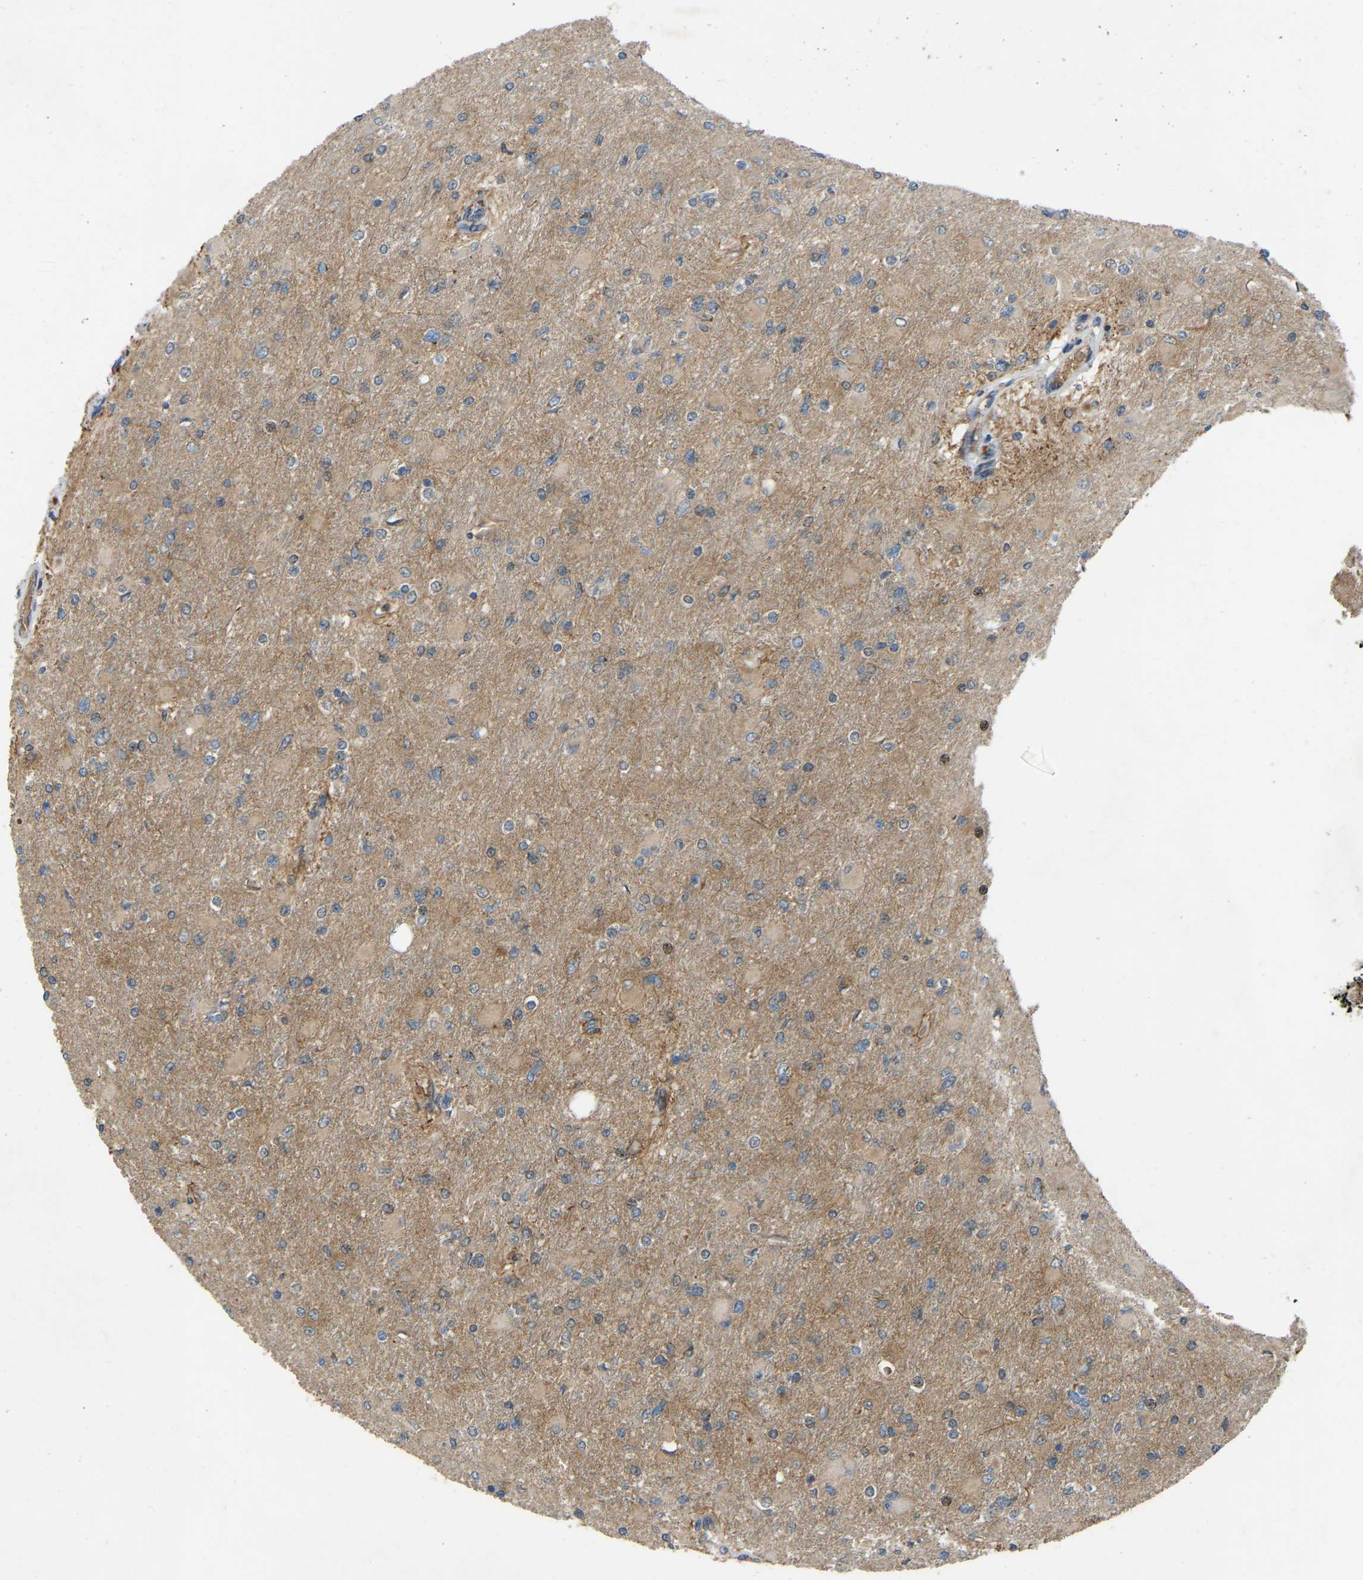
{"staining": {"intensity": "moderate", "quantity": "<25%", "location": "cytoplasmic/membranous"}, "tissue": "glioma", "cell_type": "Tumor cells", "image_type": "cancer", "snomed": [{"axis": "morphology", "description": "Glioma, malignant, High grade"}, {"axis": "topography", "description": "Cerebral cortex"}], "caption": "Immunohistochemistry (IHC) micrograph of malignant high-grade glioma stained for a protein (brown), which reveals low levels of moderate cytoplasmic/membranous positivity in approximately <25% of tumor cells.", "gene": "C21orf91", "patient": {"sex": "female", "age": 36}}